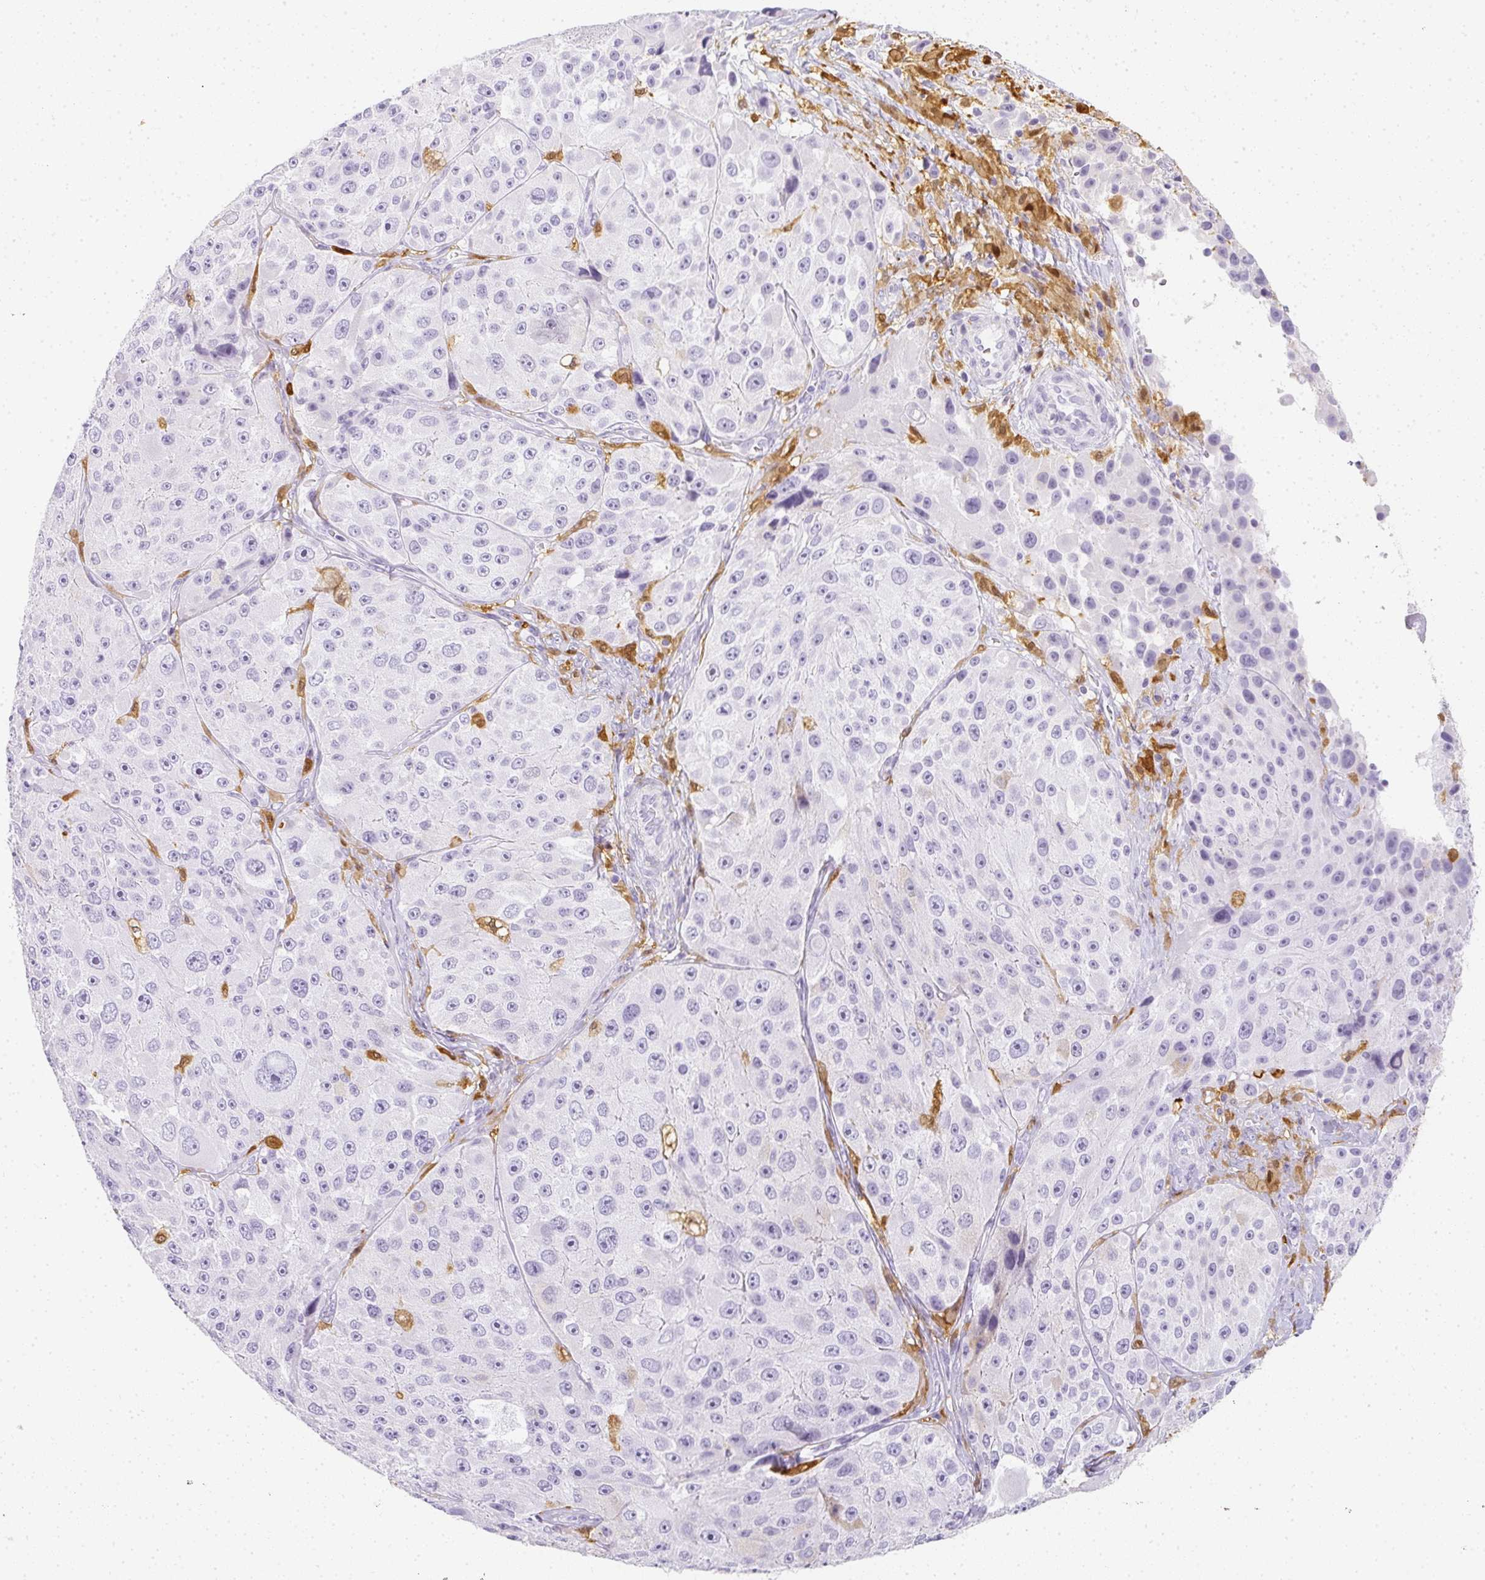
{"staining": {"intensity": "negative", "quantity": "none", "location": "none"}, "tissue": "melanoma", "cell_type": "Tumor cells", "image_type": "cancer", "snomed": [{"axis": "morphology", "description": "Malignant melanoma, Metastatic site"}, {"axis": "topography", "description": "Lymph node"}], "caption": "An IHC micrograph of malignant melanoma (metastatic site) is shown. There is no staining in tumor cells of malignant melanoma (metastatic site).", "gene": "HK3", "patient": {"sex": "male", "age": 62}}